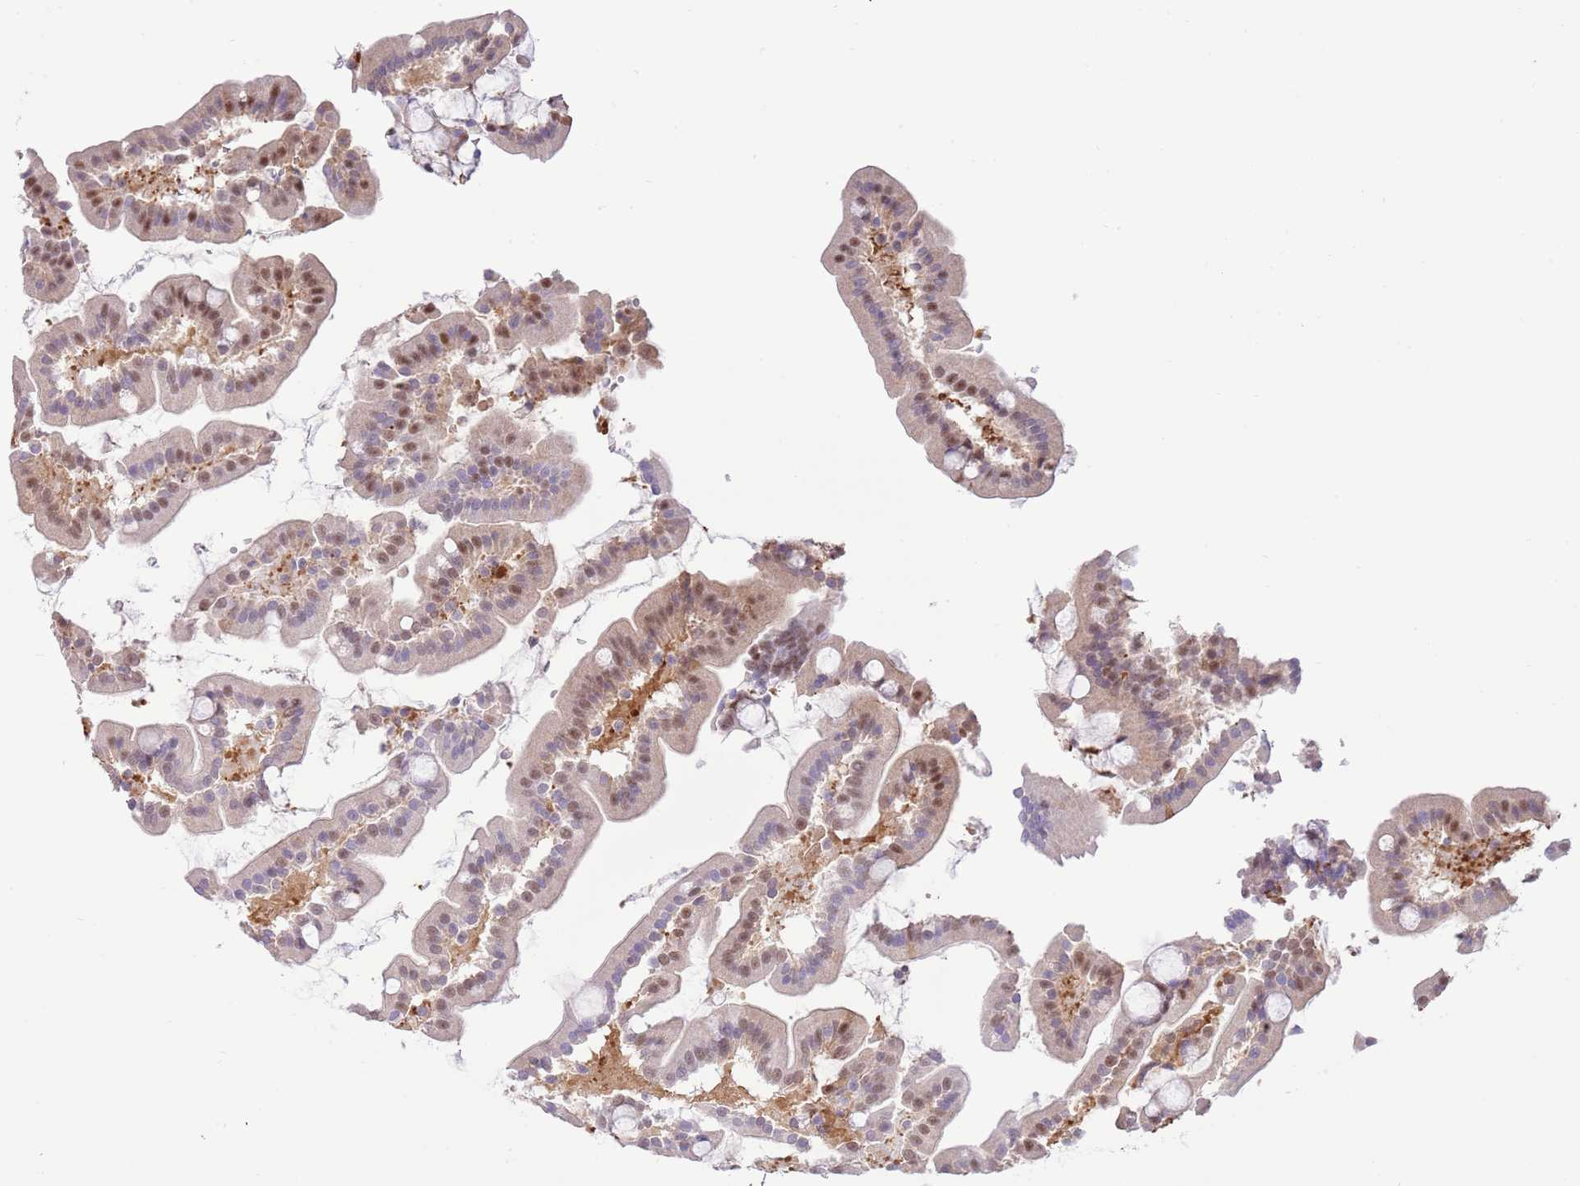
{"staining": {"intensity": "moderate", "quantity": ">75%", "location": "cytoplasmic/membranous,nuclear"}, "tissue": "duodenum", "cell_type": "Glandular cells", "image_type": "normal", "snomed": [{"axis": "morphology", "description": "Normal tissue, NOS"}, {"axis": "topography", "description": "Duodenum"}], "caption": "The micrograph displays immunohistochemical staining of normal duodenum. There is moderate cytoplasmic/membranous,nuclear expression is seen in about >75% of glandular cells.", "gene": "NSFL1C", "patient": {"sex": "male", "age": 55}}